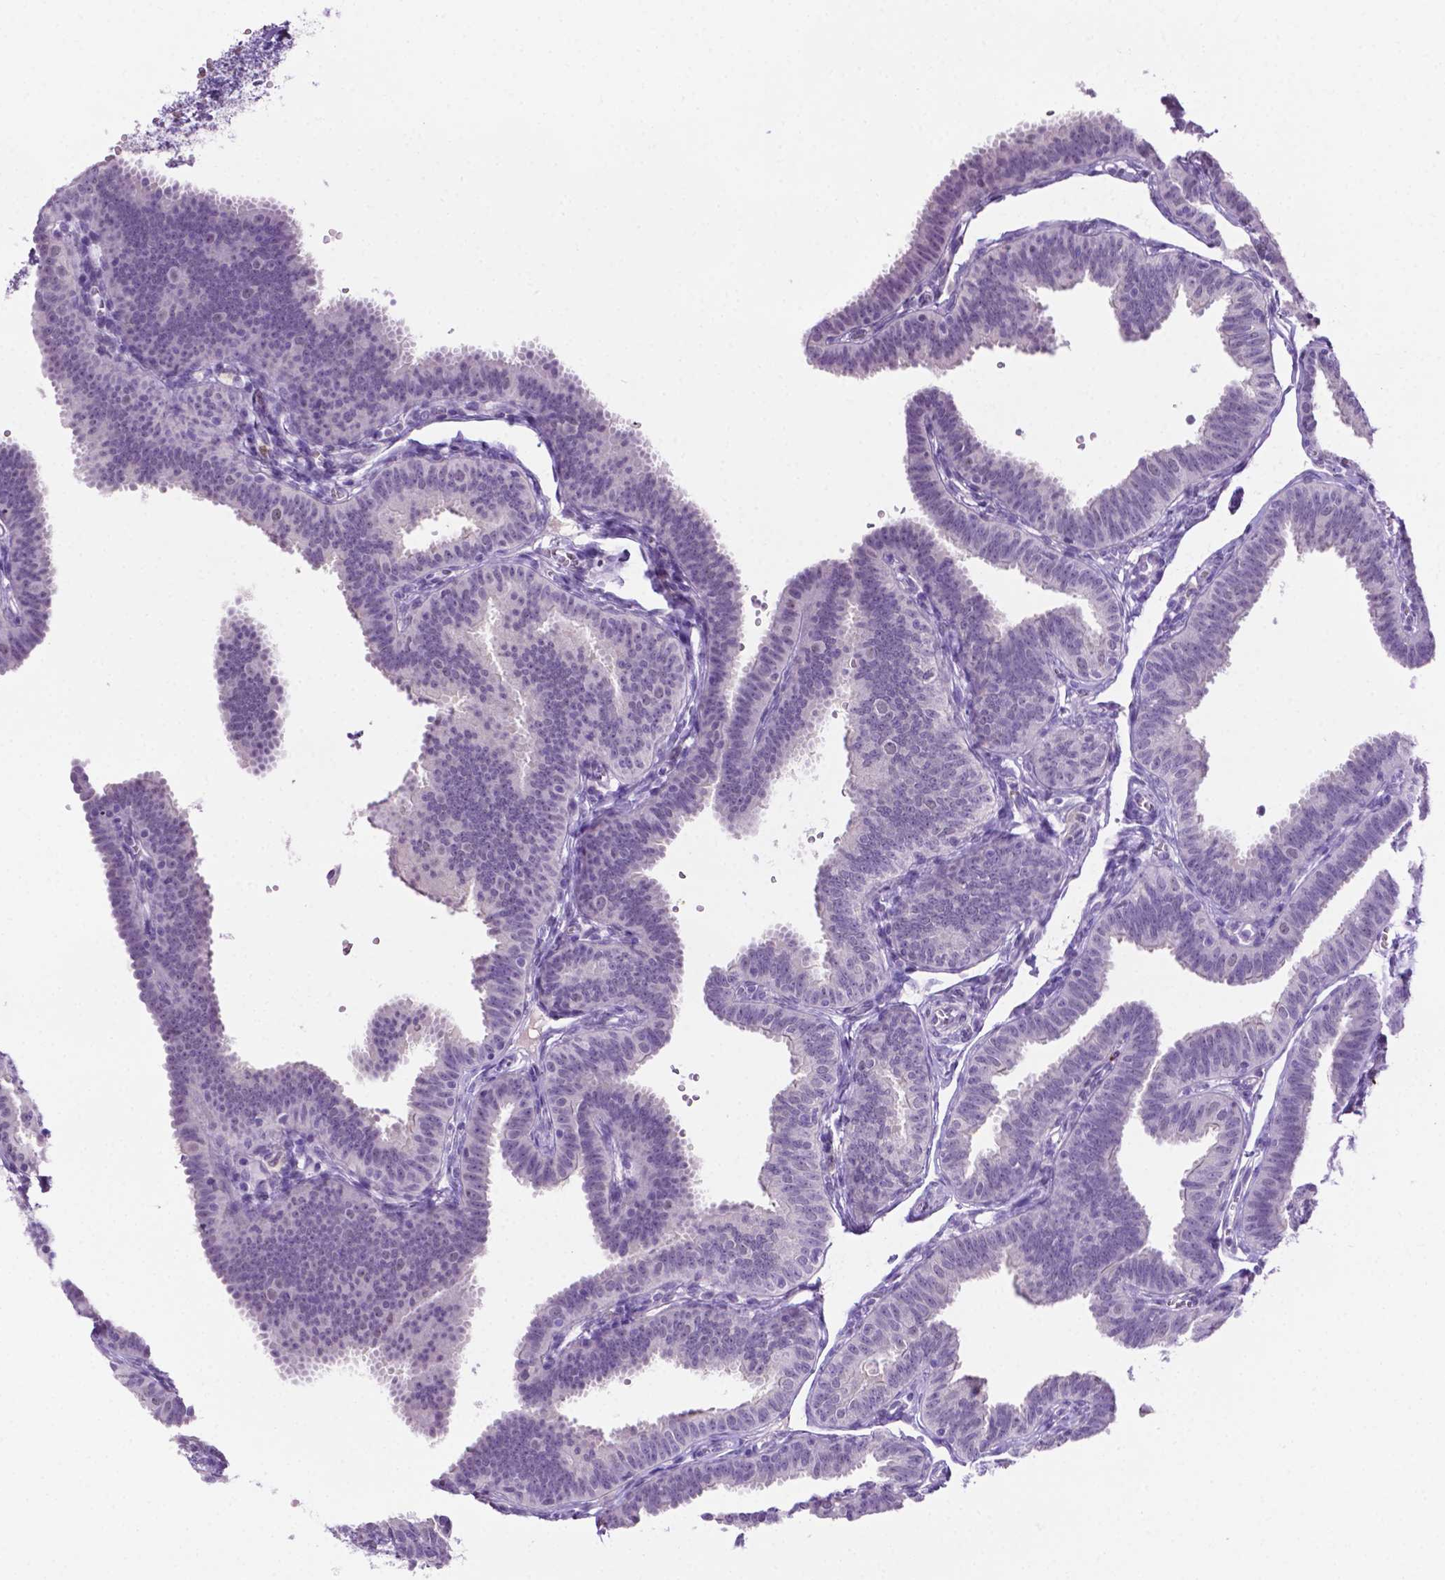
{"staining": {"intensity": "negative", "quantity": "none", "location": "none"}, "tissue": "fallopian tube", "cell_type": "Glandular cells", "image_type": "normal", "snomed": [{"axis": "morphology", "description": "Normal tissue, NOS"}, {"axis": "topography", "description": "Fallopian tube"}], "caption": "Image shows no significant protein staining in glandular cells of normal fallopian tube.", "gene": "MMP27", "patient": {"sex": "female", "age": 25}}